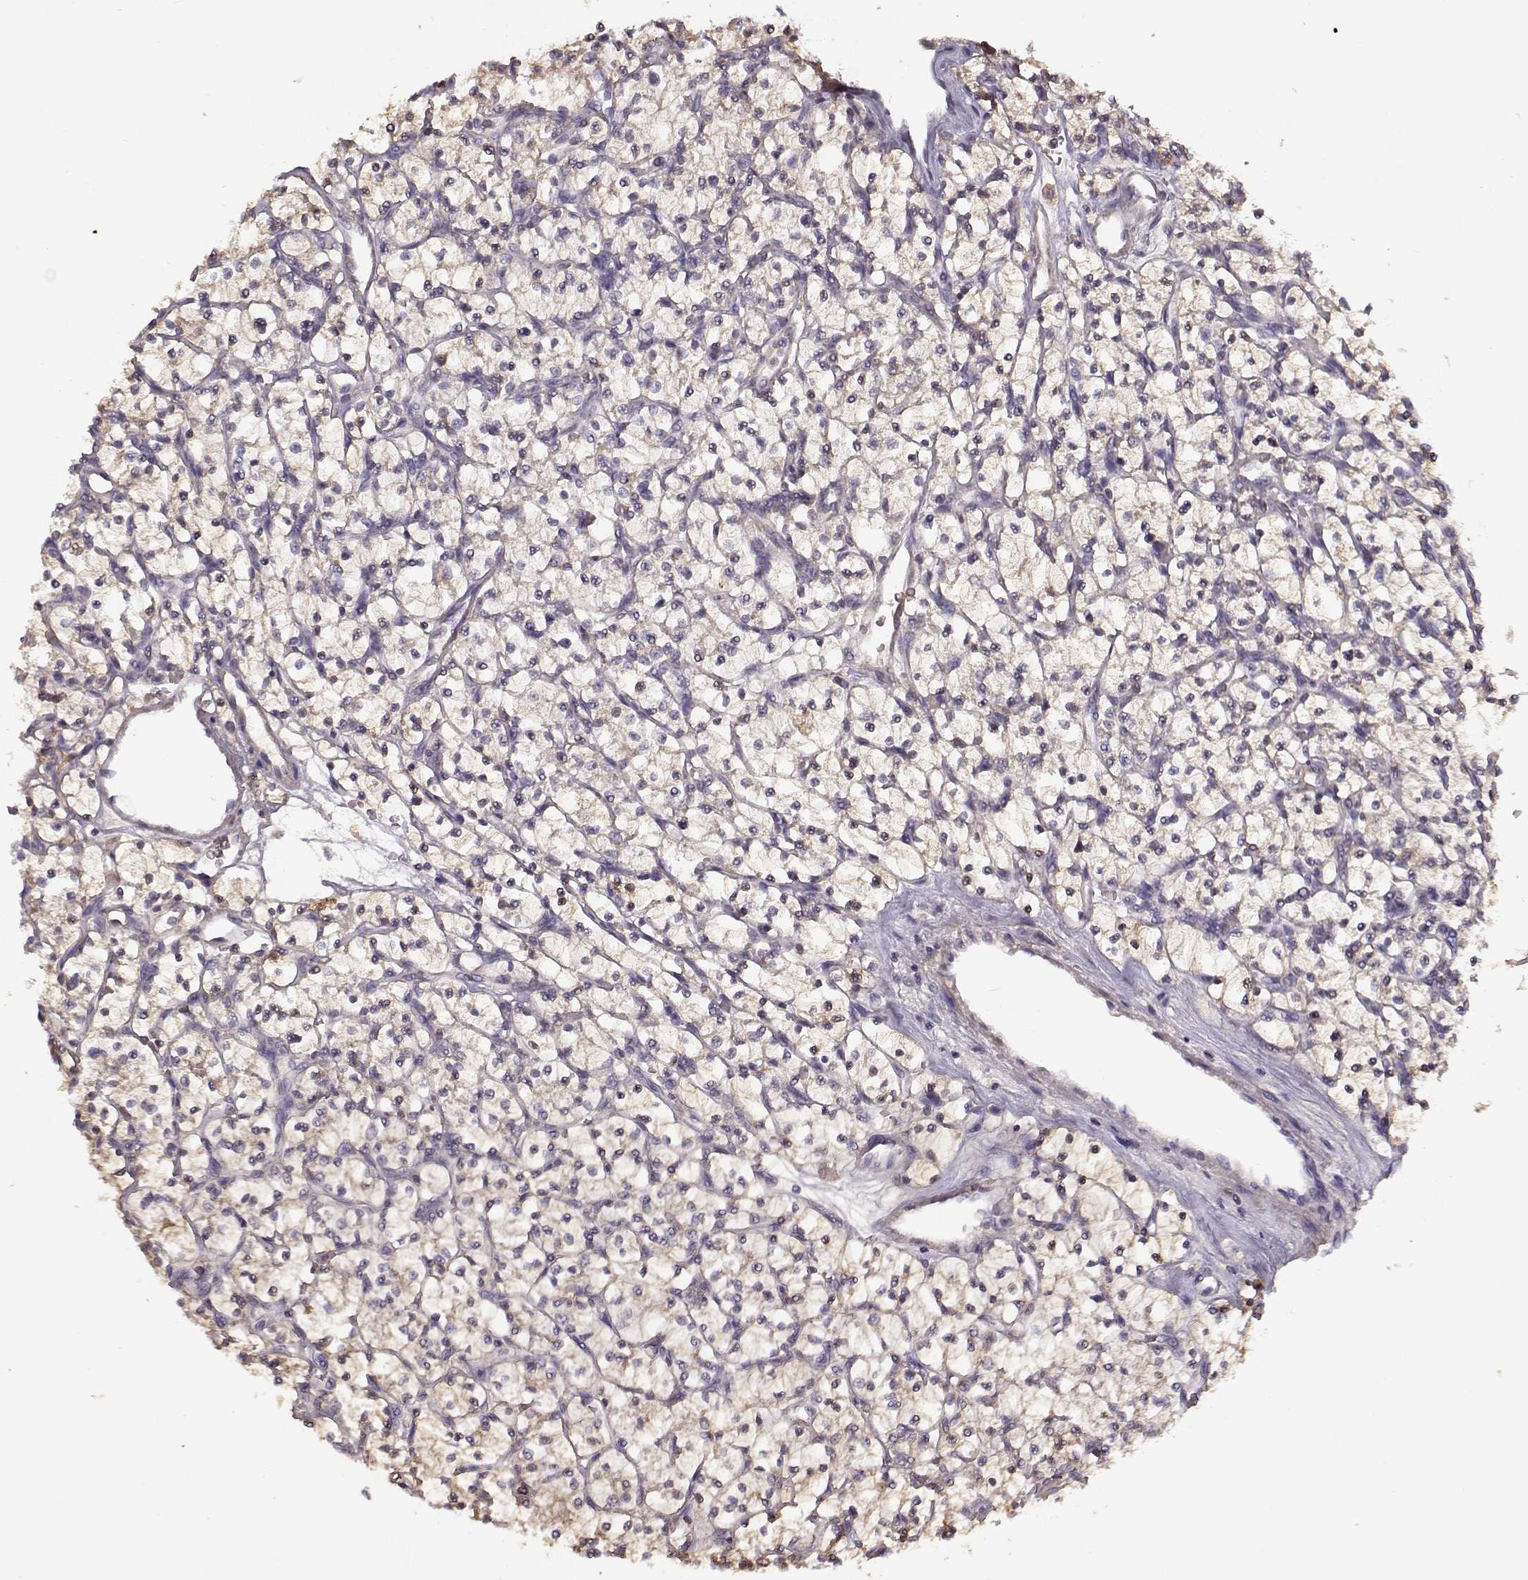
{"staining": {"intensity": "weak", "quantity": ">75%", "location": "cytoplasmic/membranous"}, "tissue": "renal cancer", "cell_type": "Tumor cells", "image_type": "cancer", "snomed": [{"axis": "morphology", "description": "Adenocarcinoma, NOS"}, {"axis": "topography", "description": "Kidney"}], "caption": "Human renal adenocarcinoma stained for a protein (brown) displays weak cytoplasmic/membranous positive expression in approximately >75% of tumor cells.", "gene": "UCP3", "patient": {"sex": "female", "age": 64}}